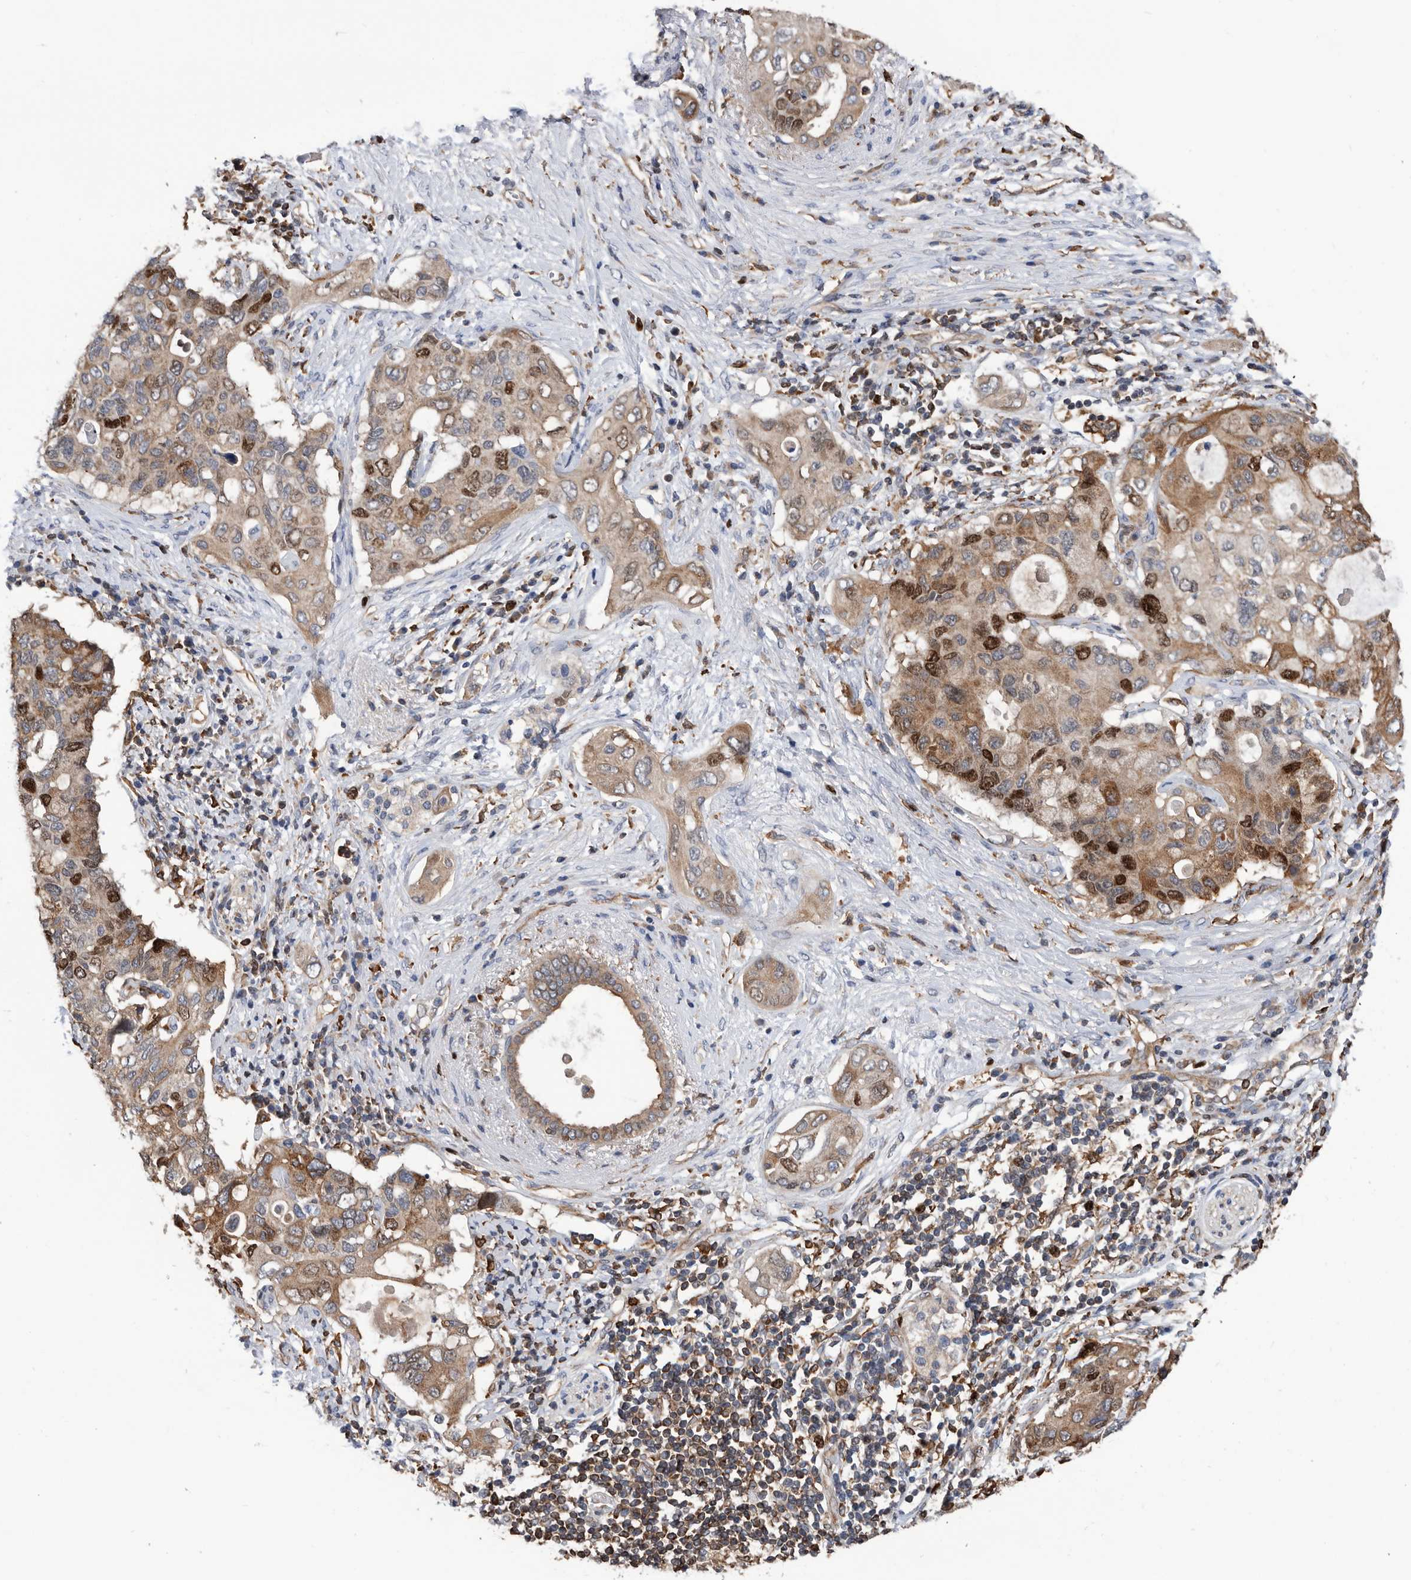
{"staining": {"intensity": "strong", "quantity": "25%-75%", "location": "cytoplasmic/membranous,nuclear"}, "tissue": "pancreatic cancer", "cell_type": "Tumor cells", "image_type": "cancer", "snomed": [{"axis": "morphology", "description": "Adenocarcinoma, NOS"}, {"axis": "topography", "description": "Pancreas"}], "caption": "An image of pancreatic cancer (adenocarcinoma) stained for a protein exhibits strong cytoplasmic/membranous and nuclear brown staining in tumor cells.", "gene": "ATAD2", "patient": {"sex": "female", "age": 56}}